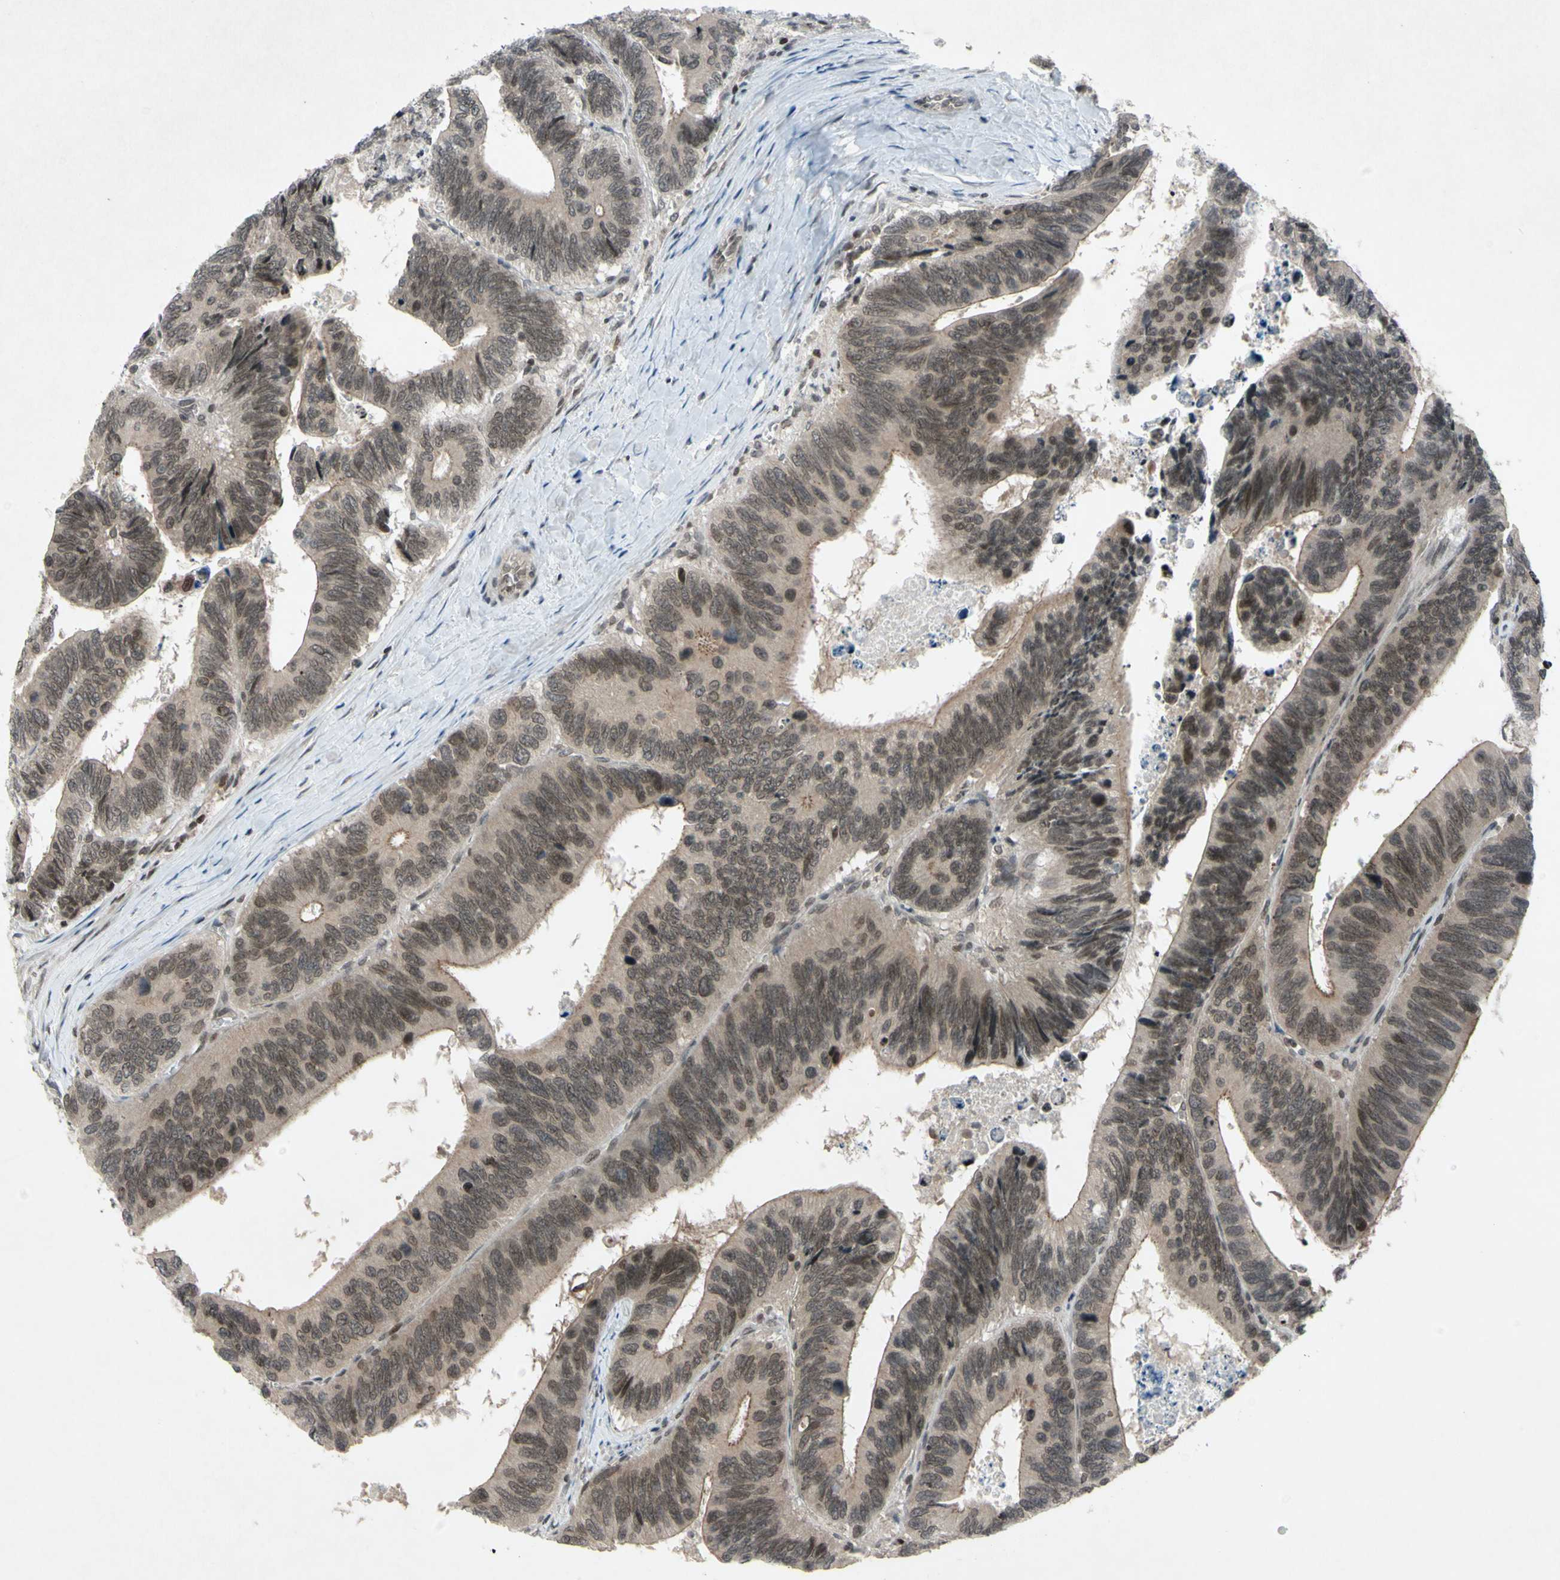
{"staining": {"intensity": "moderate", "quantity": ">75%", "location": "cytoplasmic/membranous,nuclear"}, "tissue": "colorectal cancer", "cell_type": "Tumor cells", "image_type": "cancer", "snomed": [{"axis": "morphology", "description": "Adenocarcinoma, NOS"}, {"axis": "topography", "description": "Colon"}], "caption": "This histopathology image displays colorectal adenocarcinoma stained with immunohistochemistry to label a protein in brown. The cytoplasmic/membranous and nuclear of tumor cells show moderate positivity for the protein. Nuclei are counter-stained blue.", "gene": "XPO1", "patient": {"sex": "male", "age": 72}}